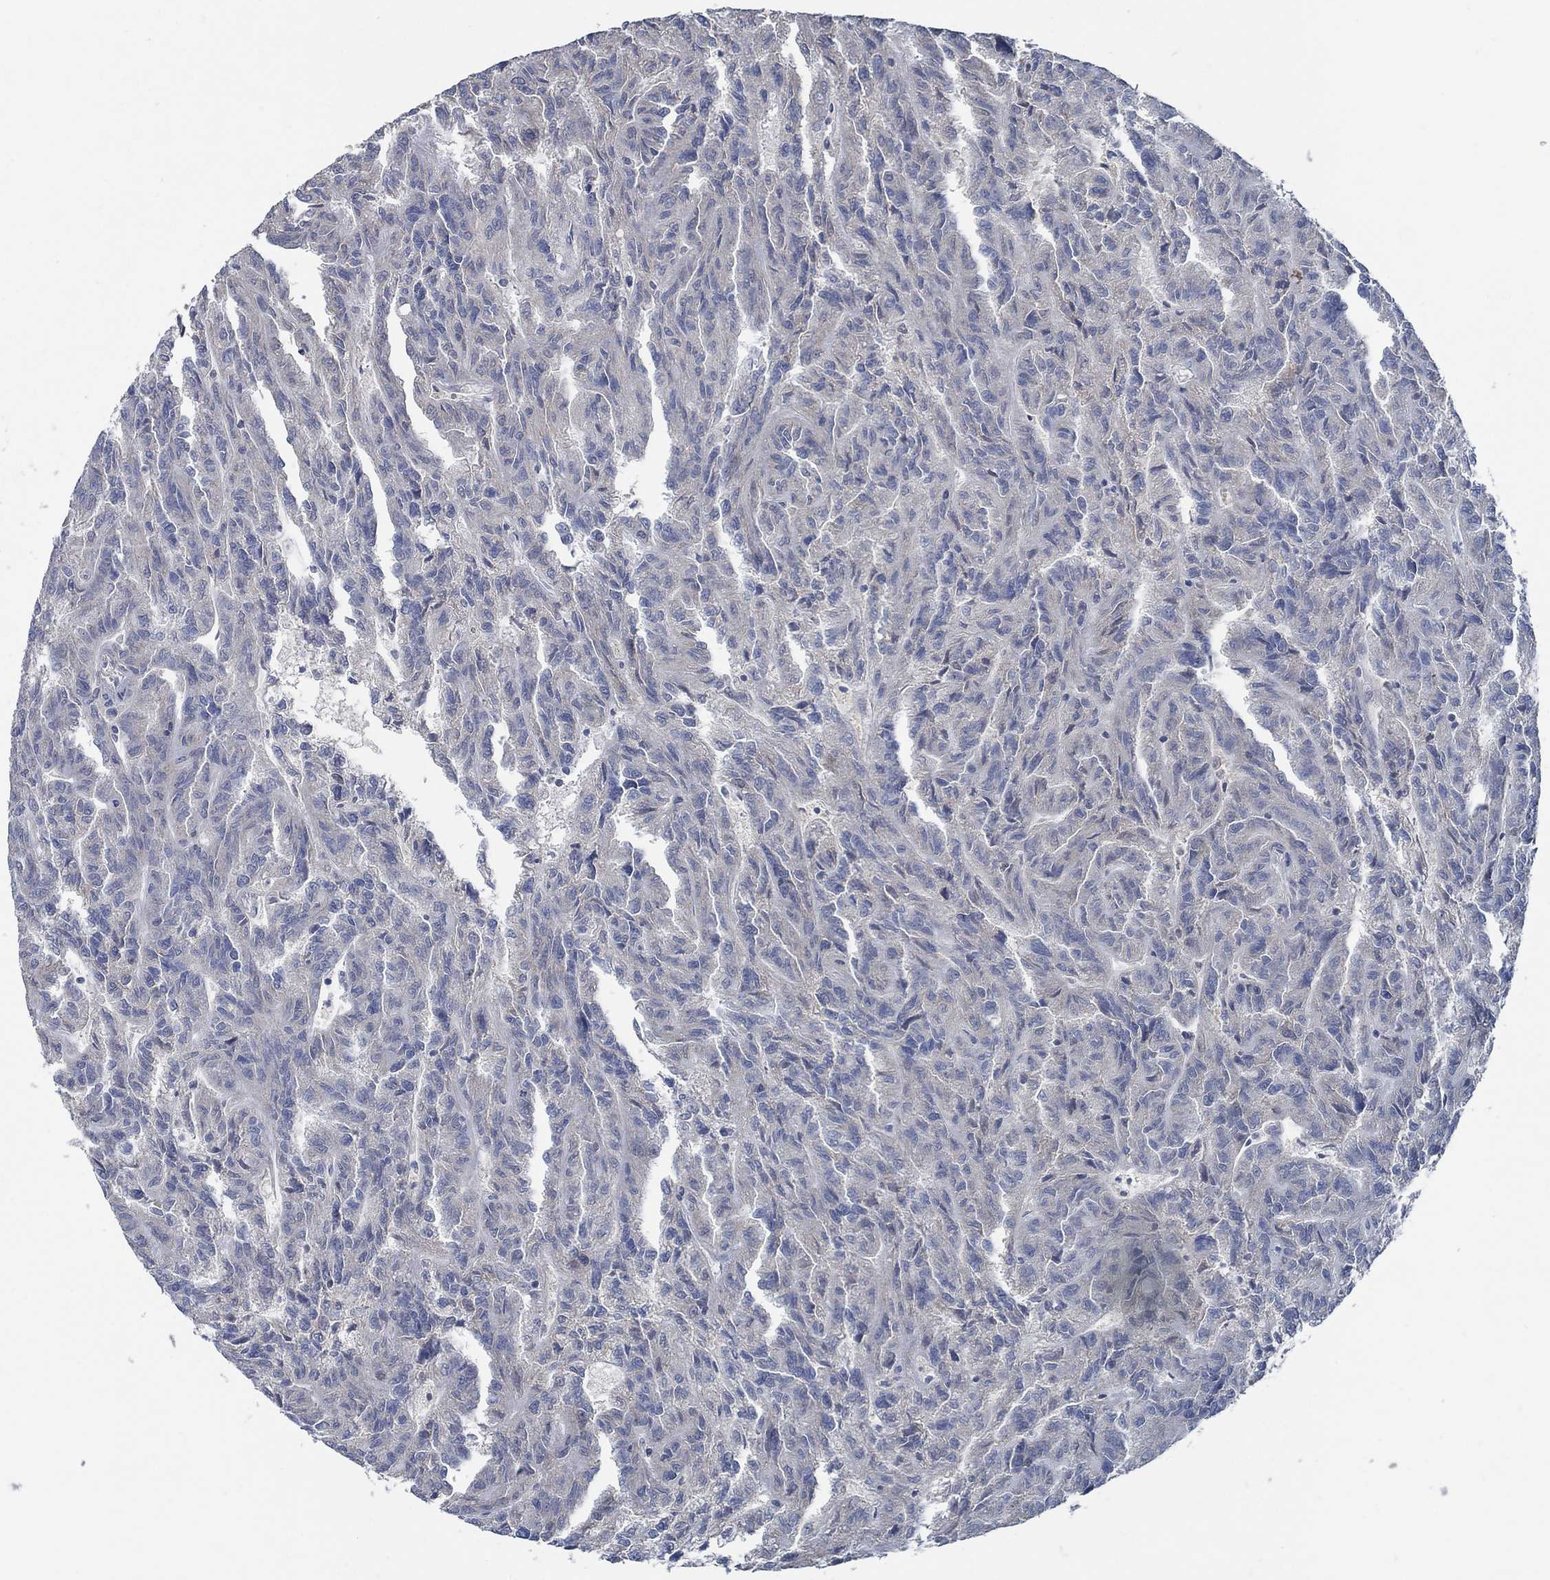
{"staining": {"intensity": "negative", "quantity": "none", "location": "none"}, "tissue": "renal cancer", "cell_type": "Tumor cells", "image_type": "cancer", "snomed": [{"axis": "morphology", "description": "Adenocarcinoma, NOS"}, {"axis": "topography", "description": "Kidney"}], "caption": "Photomicrograph shows no significant protein staining in tumor cells of renal cancer (adenocarcinoma).", "gene": "OBSCN", "patient": {"sex": "male", "age": 79}}